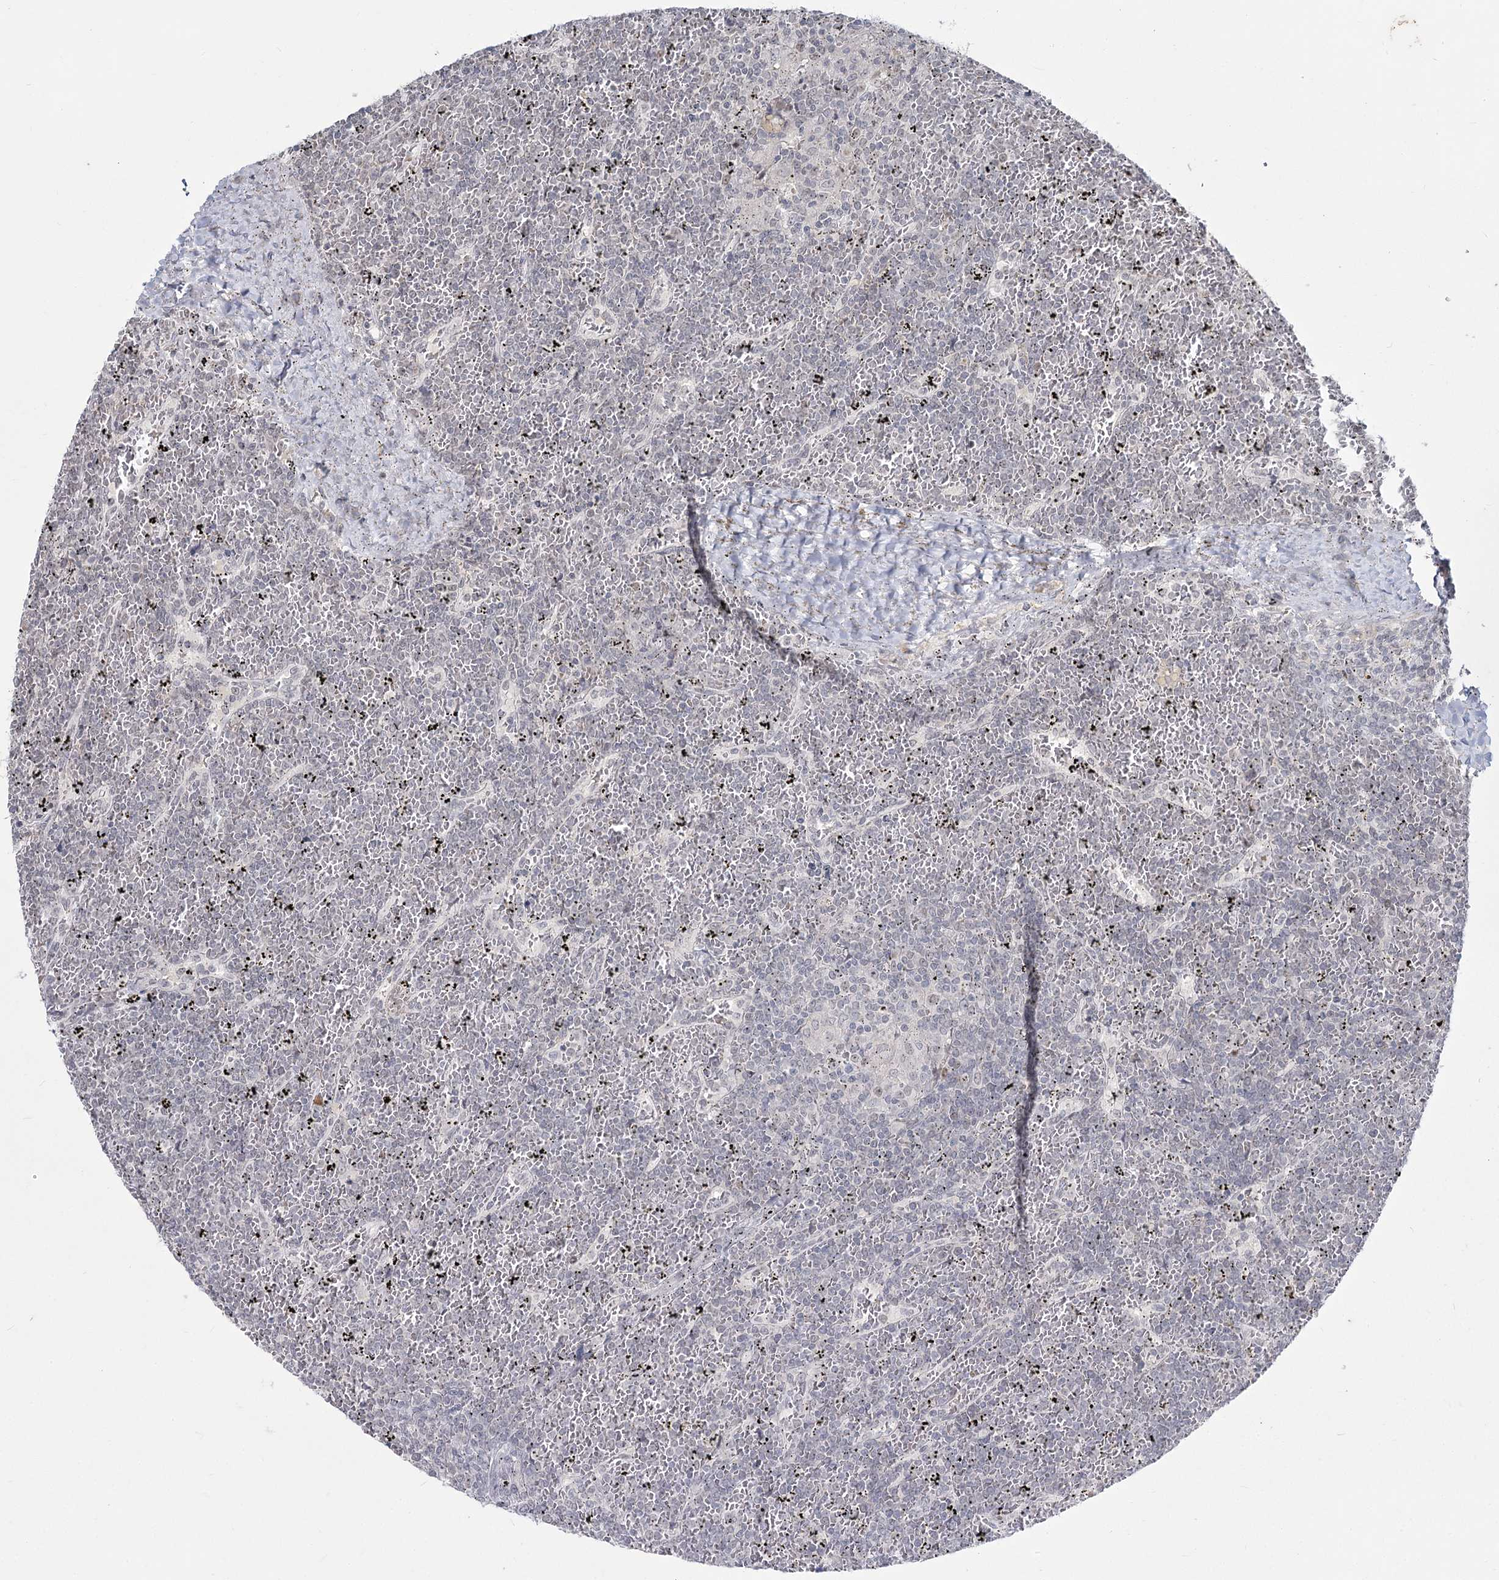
{"staining": {"intensity": "negative", "quantity": "none", "location": "none"}, "tissue": "lymphoma", "cell_type": "Tumor cells", "image_type": "cancer", "snomed": [{"axis": "morphology", "description": "Malignant lymphoma, non-Hodgkin's type, Low grade"}, {"axis": "topography", "description": "Spleen"}], "caption": "Human malignant lymphoma, non-Hodgkin's type (low-grade) stained for a protein using IHC shows no positivity in tumor cells.", "gene": "LY6G5C", "patient": {"sex": "female", "age": 19}}